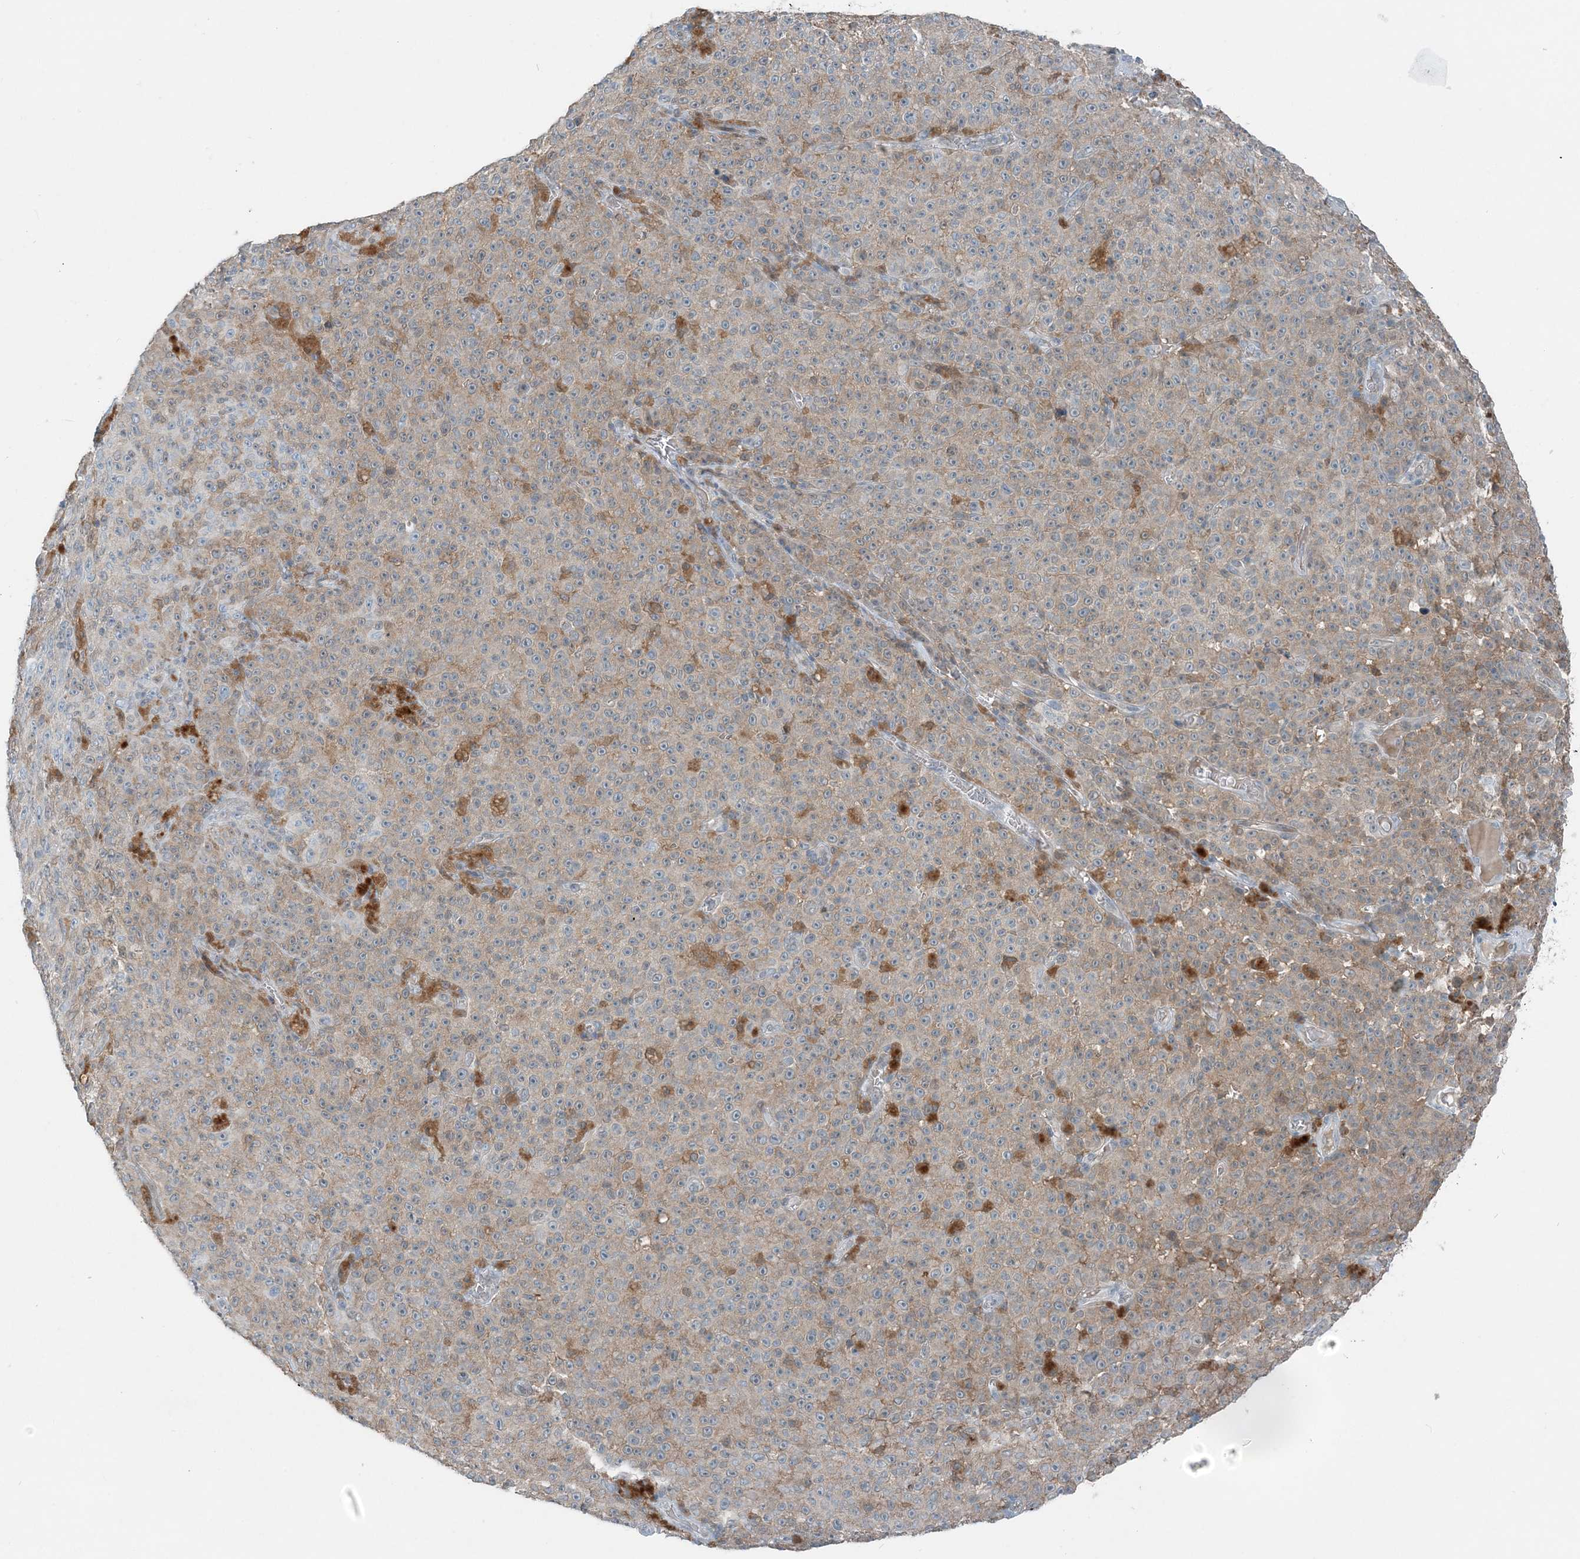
{"staining": {"intensity": "weak", "quantity": "<25%", "location": "cytoplasmic/membranous"}, "tissue": "melanoma", "cell_type": "Tumor cells", "image_type": "cancer", "snomed": [{"axis": "morphology", "description": "Malignant melanoma, NOS"}, {"axis": "topography", "description": "Skin"}], "caption": "IHC of malignant melanoma displays no expression in tumor cells.", "gene": "ARMH1", "patient": {"sex": "female", "age": 82}}